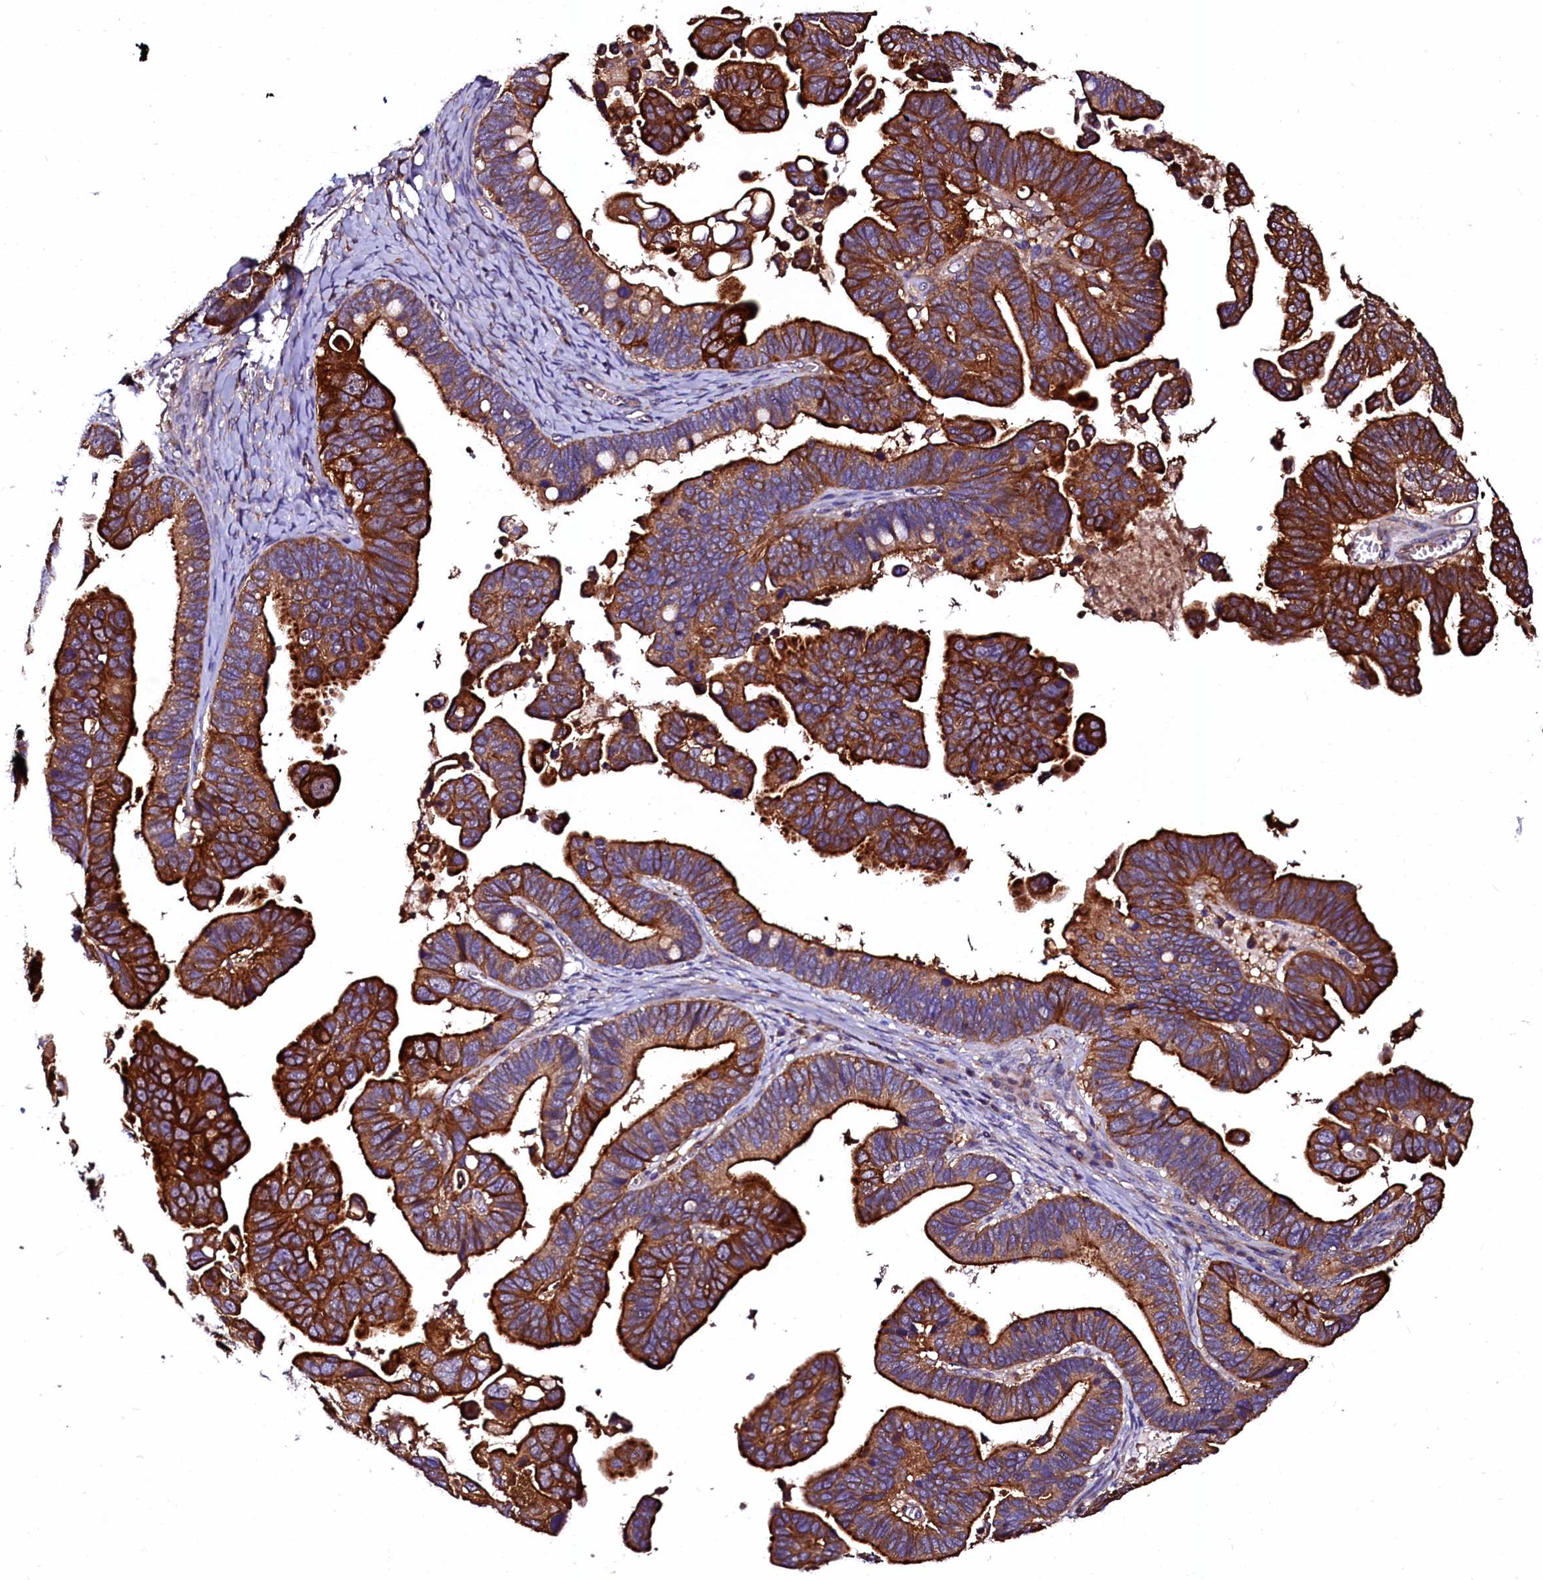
{"staining": {"intensity": "strong", "quantity": ">75%", "location": "cytoplasmic/membranous"}, "tissue": "ovarian cancer", "cell_type": "Tumor cells", "image_type": "cancer", "snomed": [{"axis": "morphology", "description": "Cystadenocarcinoma, serous, NOS"}, {"axis": "topography", "description": "Ovary"}], "caption": "Immunohistochemistry (IHC) image of neoplastic tissue: human ovarian serous cystadenocarcinoma stained using immunohistochemistry (IHC) demonstrates high levels of strong protein expression localized specifically in the cytoplasmic/membranous of tumor cells, appearing as a cytoplasmic/membranous brown color.", "gene": "APPL2", "patient": {"sex": "female", "age": 56}}